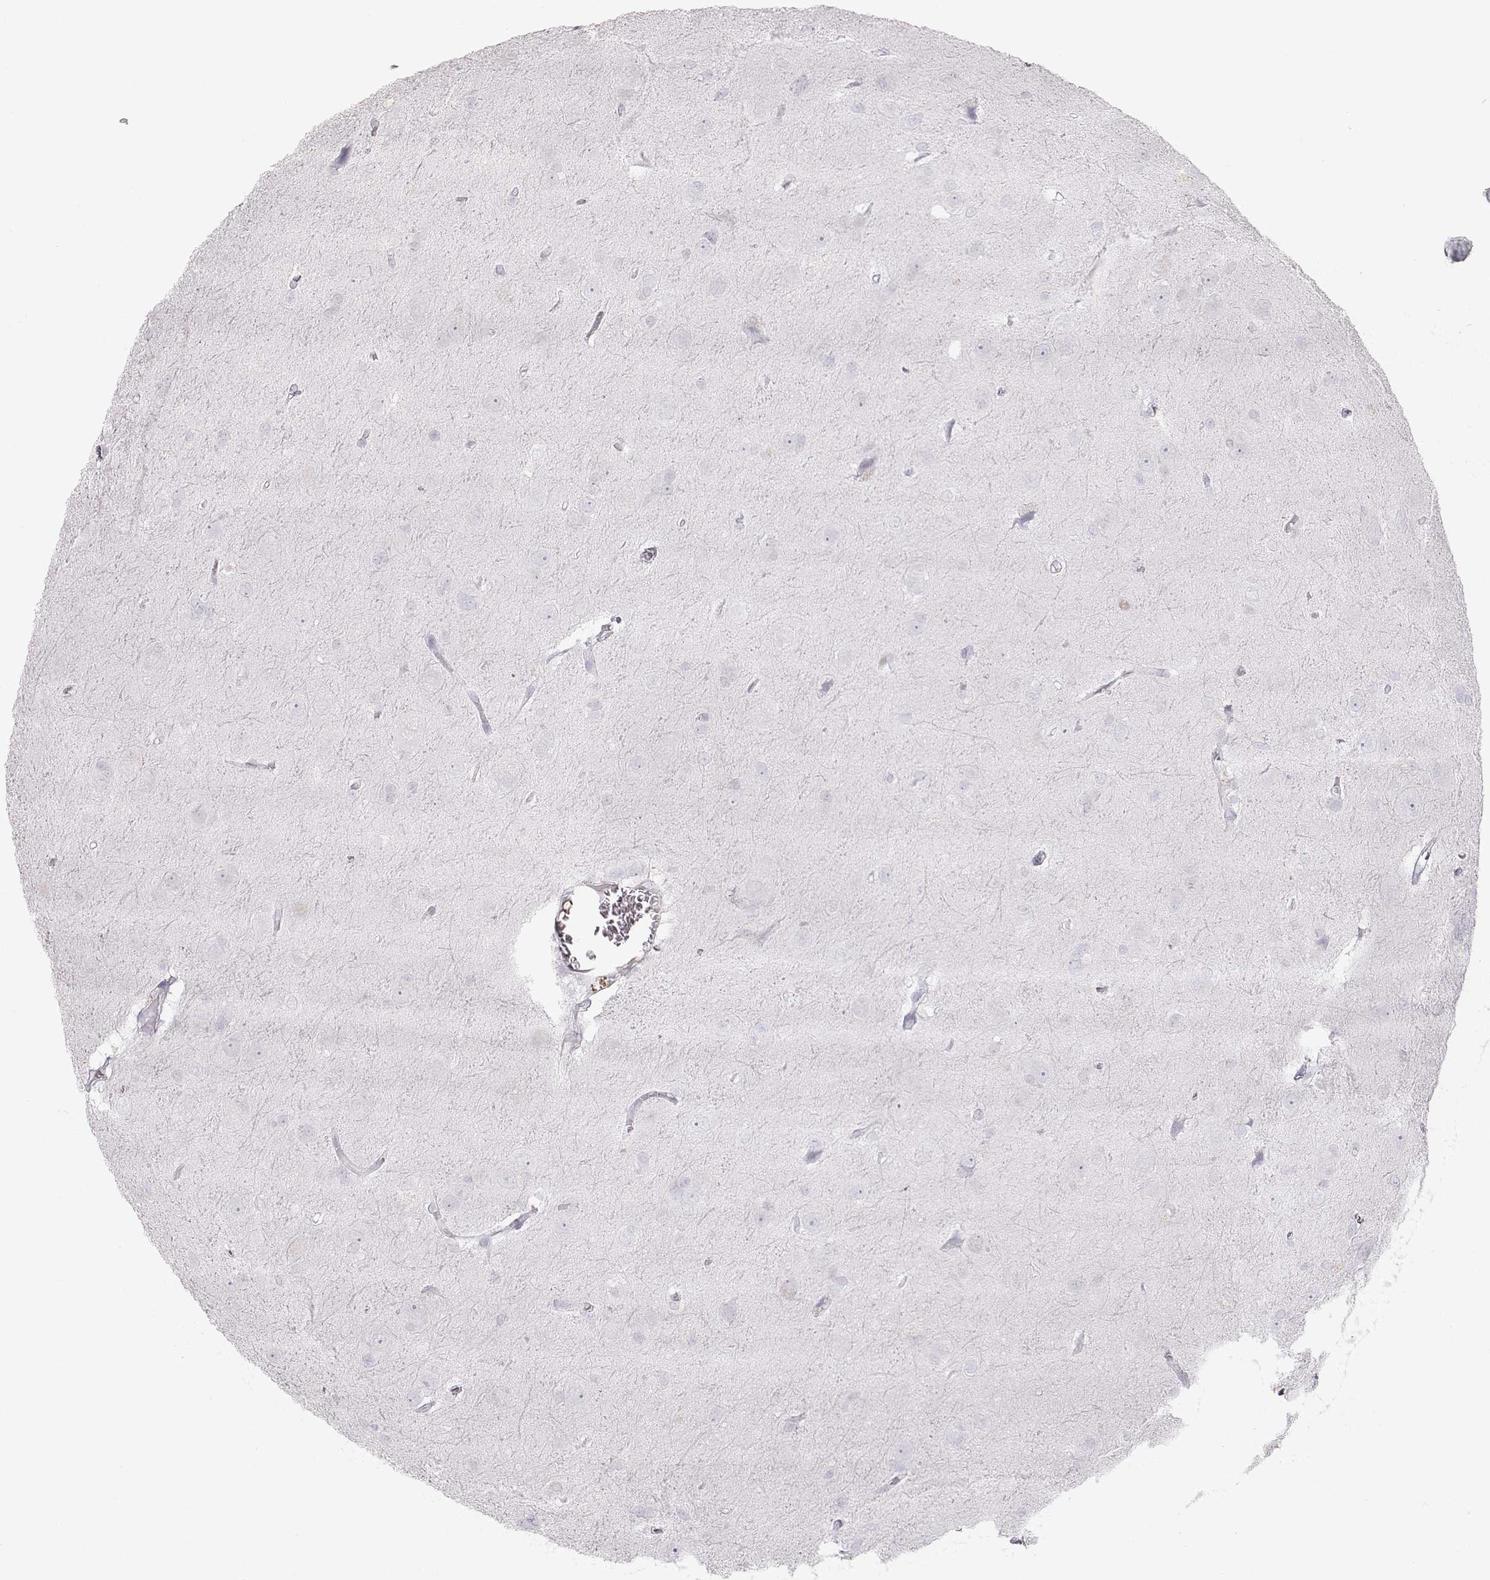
{"staining": {"intensity": "negative", "quantity": "none", "location": "none"}, "tissue": "glioma", "cell_type": "Tumor cells", "image_type": "cancer", "snomed": [{"axis": "morphology", "description": "Glioma, malignant, Low grade"}, {"axis": "topography", "description": "Brain"}], "caption": "The image displays no staining of tumor cells in malignant low-grade glioma.", "gene": "MIP", "patient": {"sex": "male", "age": 58}}